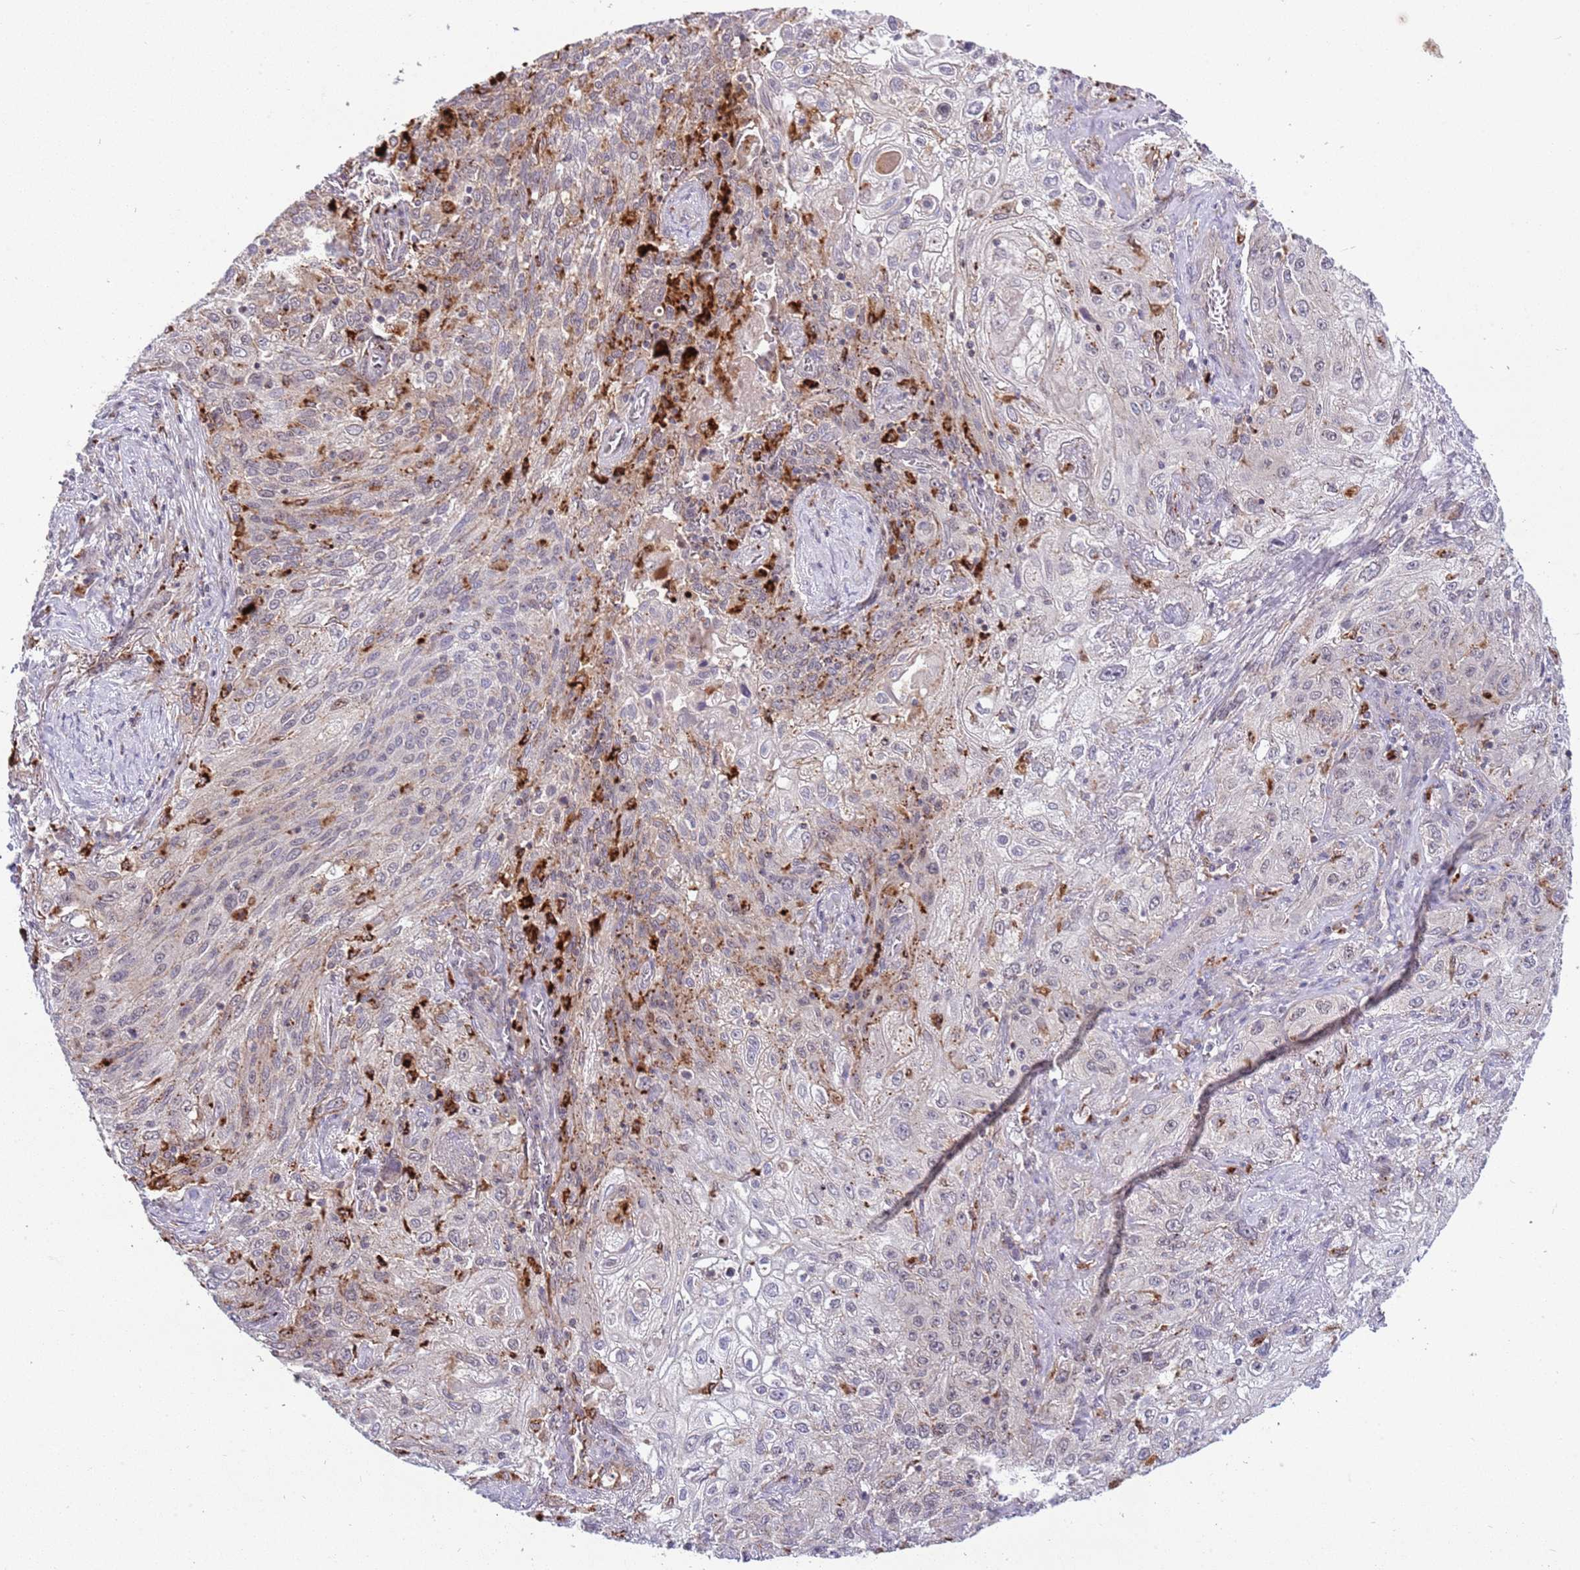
{"staining": {"intensity": "weak", "quantity": "<25%", "location": "cytoplasmic/membranous"}, "tissue": "lung cancer", "cell_type": "Tumor cells", "image_type": "cancer", "snomed": [{"axis": "morphology", "description": "Squamous cell carcinoma, NOS"}, {"axis": "topography", "description": "Lung"}], "caption": "The histopathology image exhibits no staining of tumor cells in lung cancer. Nuclei are stained in blue.", "gene": "TRIM27", "patient": {"sex": "female", "age": 69}}